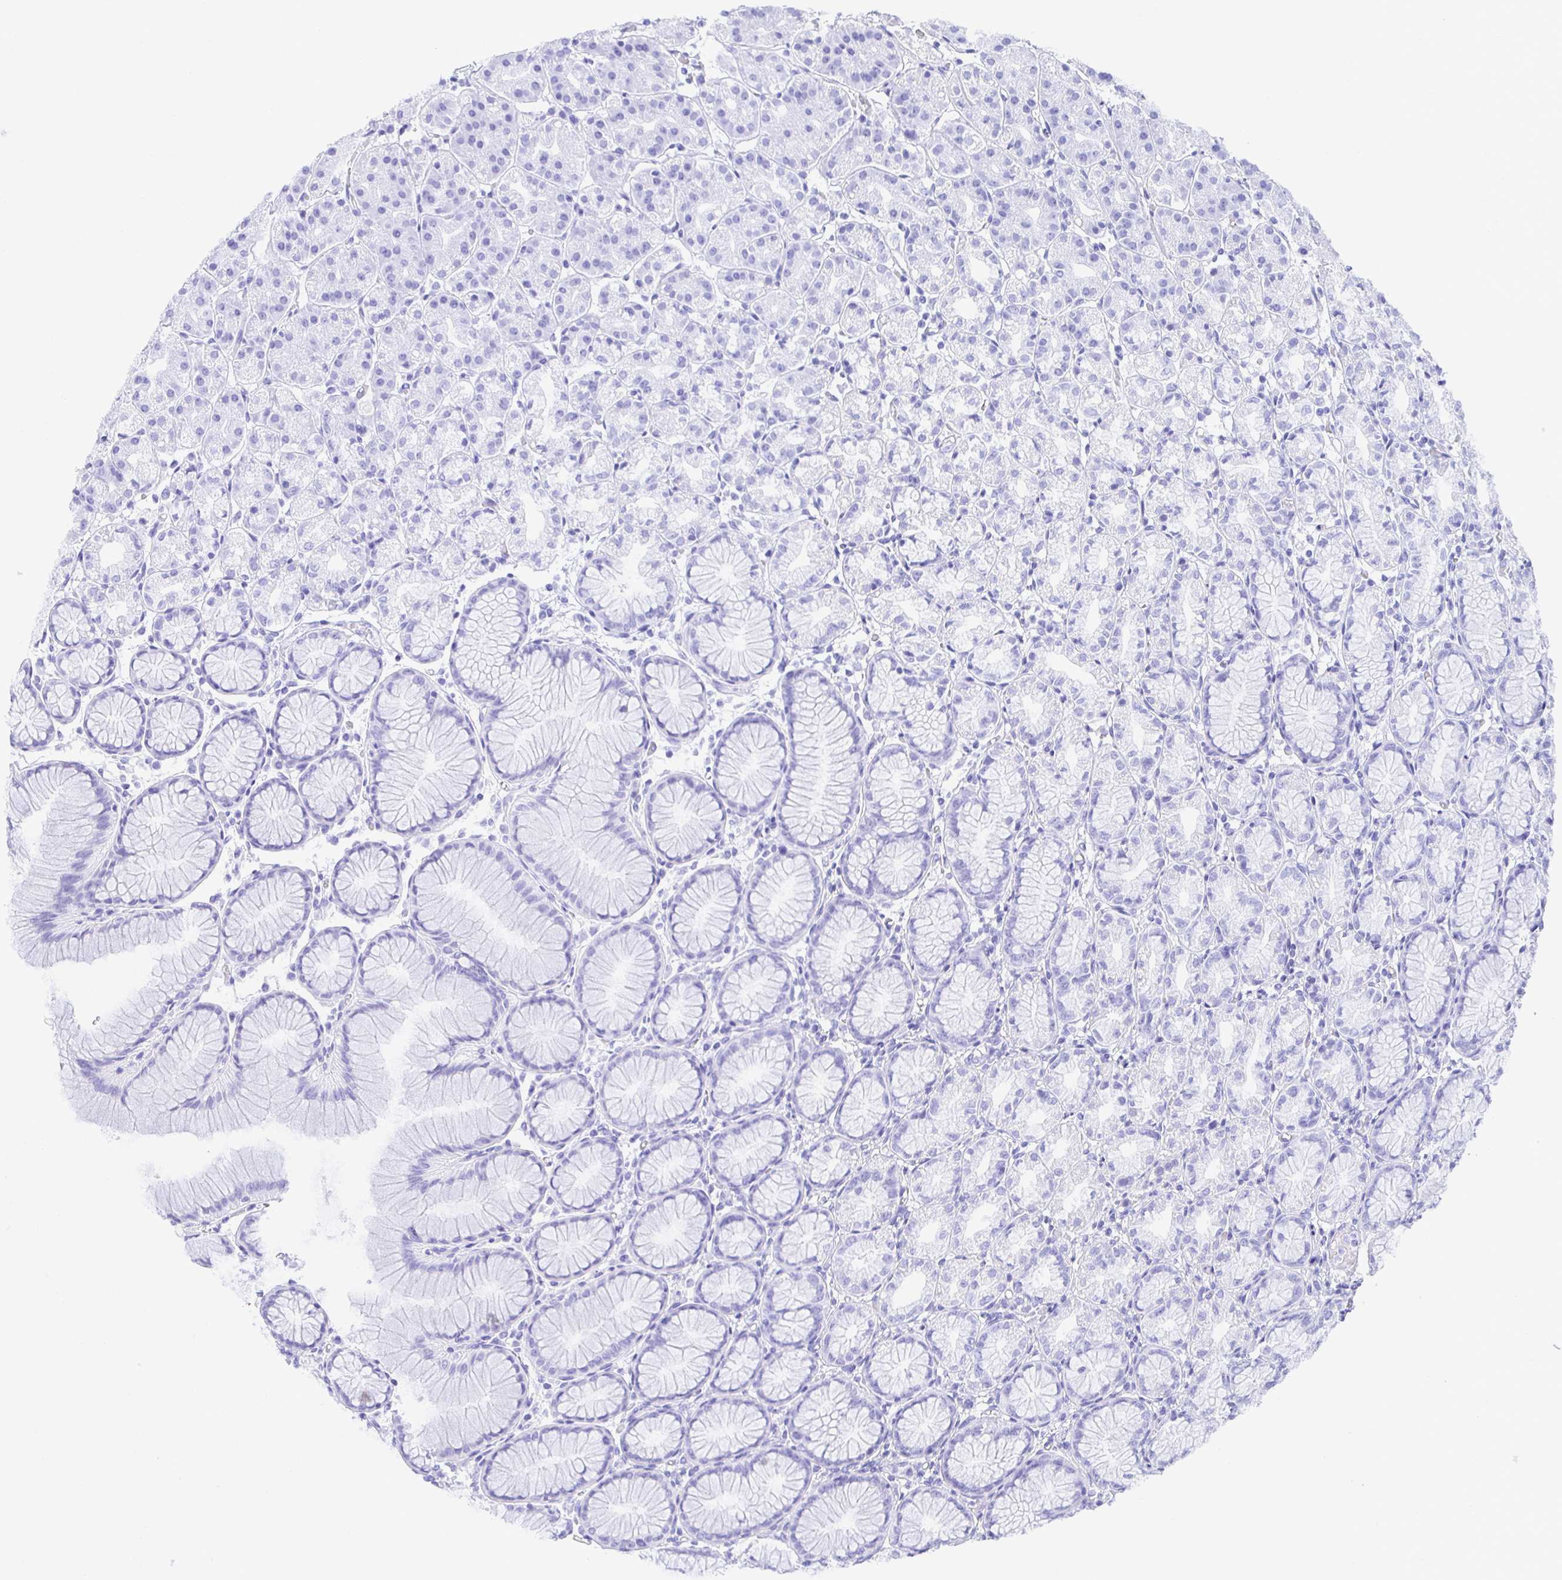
{"staining": {"intensity": "negative", "quantity": "none", "location": "none"}, "tissue": "stomach", "cell_type": "Glandular cells", "image_type": "normal", "snomed": [{"axis": "morphology", "description": "Normal tissue, NOS"}, {"axis": "topography", "description": "Stomach"}], "caption": "The photomicrograph displays no staining of glandular cells in normal stomach. The staining was performed using DAB to visualize the protein expression in brown, while the nuclei were stained in blue with hematoxylin (Magnification: 20x).", "gene": "EZHIP", "patient": {"sex": "female", "age": 57}}